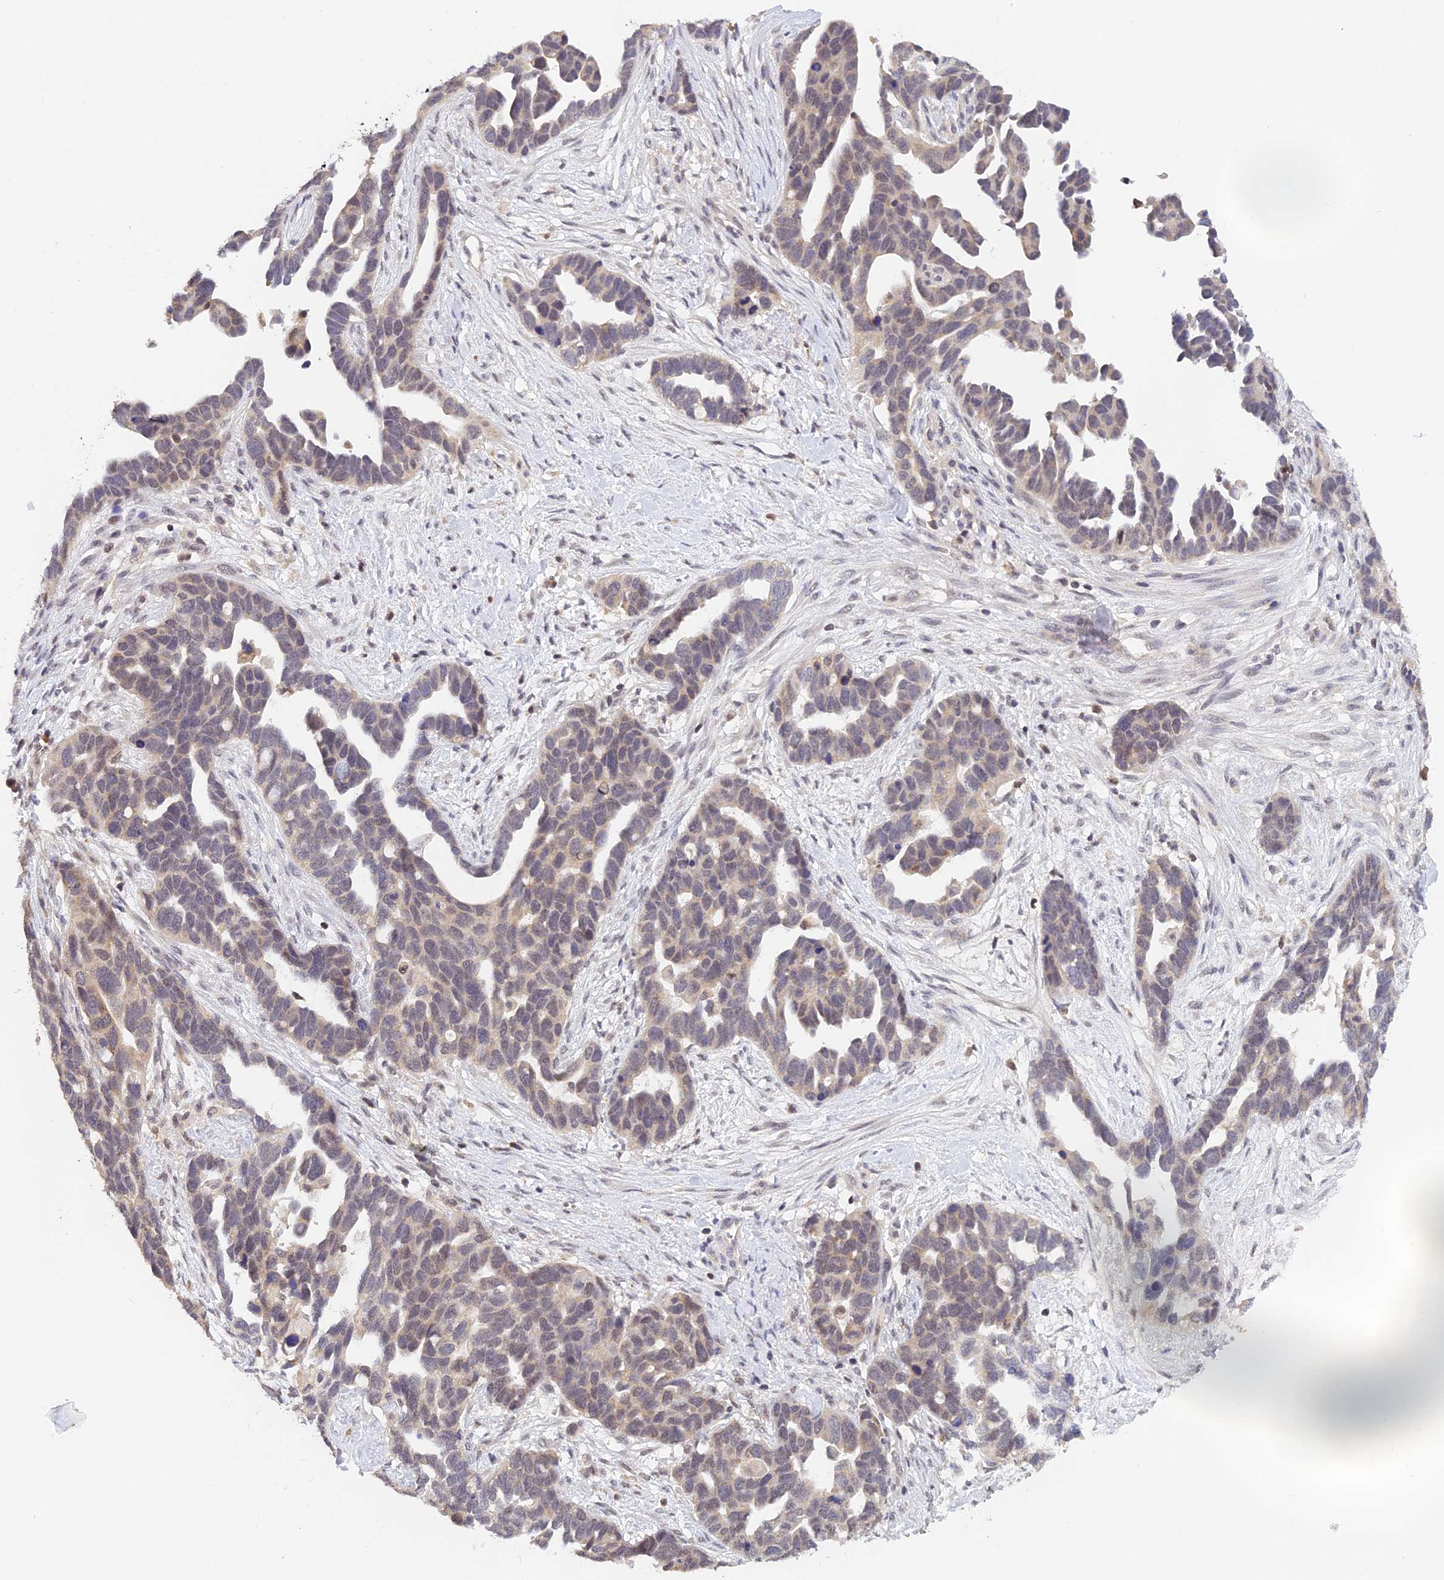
{"staining": {"intensity": "weak", "quantity": "<25%", "location": "cytoplasmic/membranous,nuclear"}, "tissue": "ovarian cancer", "cell_type": "Tumor cells", "image_type": "cancer", "snomed": [{"axis": "morphology", "description": "Cystadenocarcinoma, serous, NOS"}, {"axis": "topography", "description": "Ovary"}], "caption": "Immunohistochemistry of human ovarian serous cystadenocarcinoma exhibits no expression in tumor cells.", "gene": "PEX16", "patient": {"sex": "female", "age": 54}}